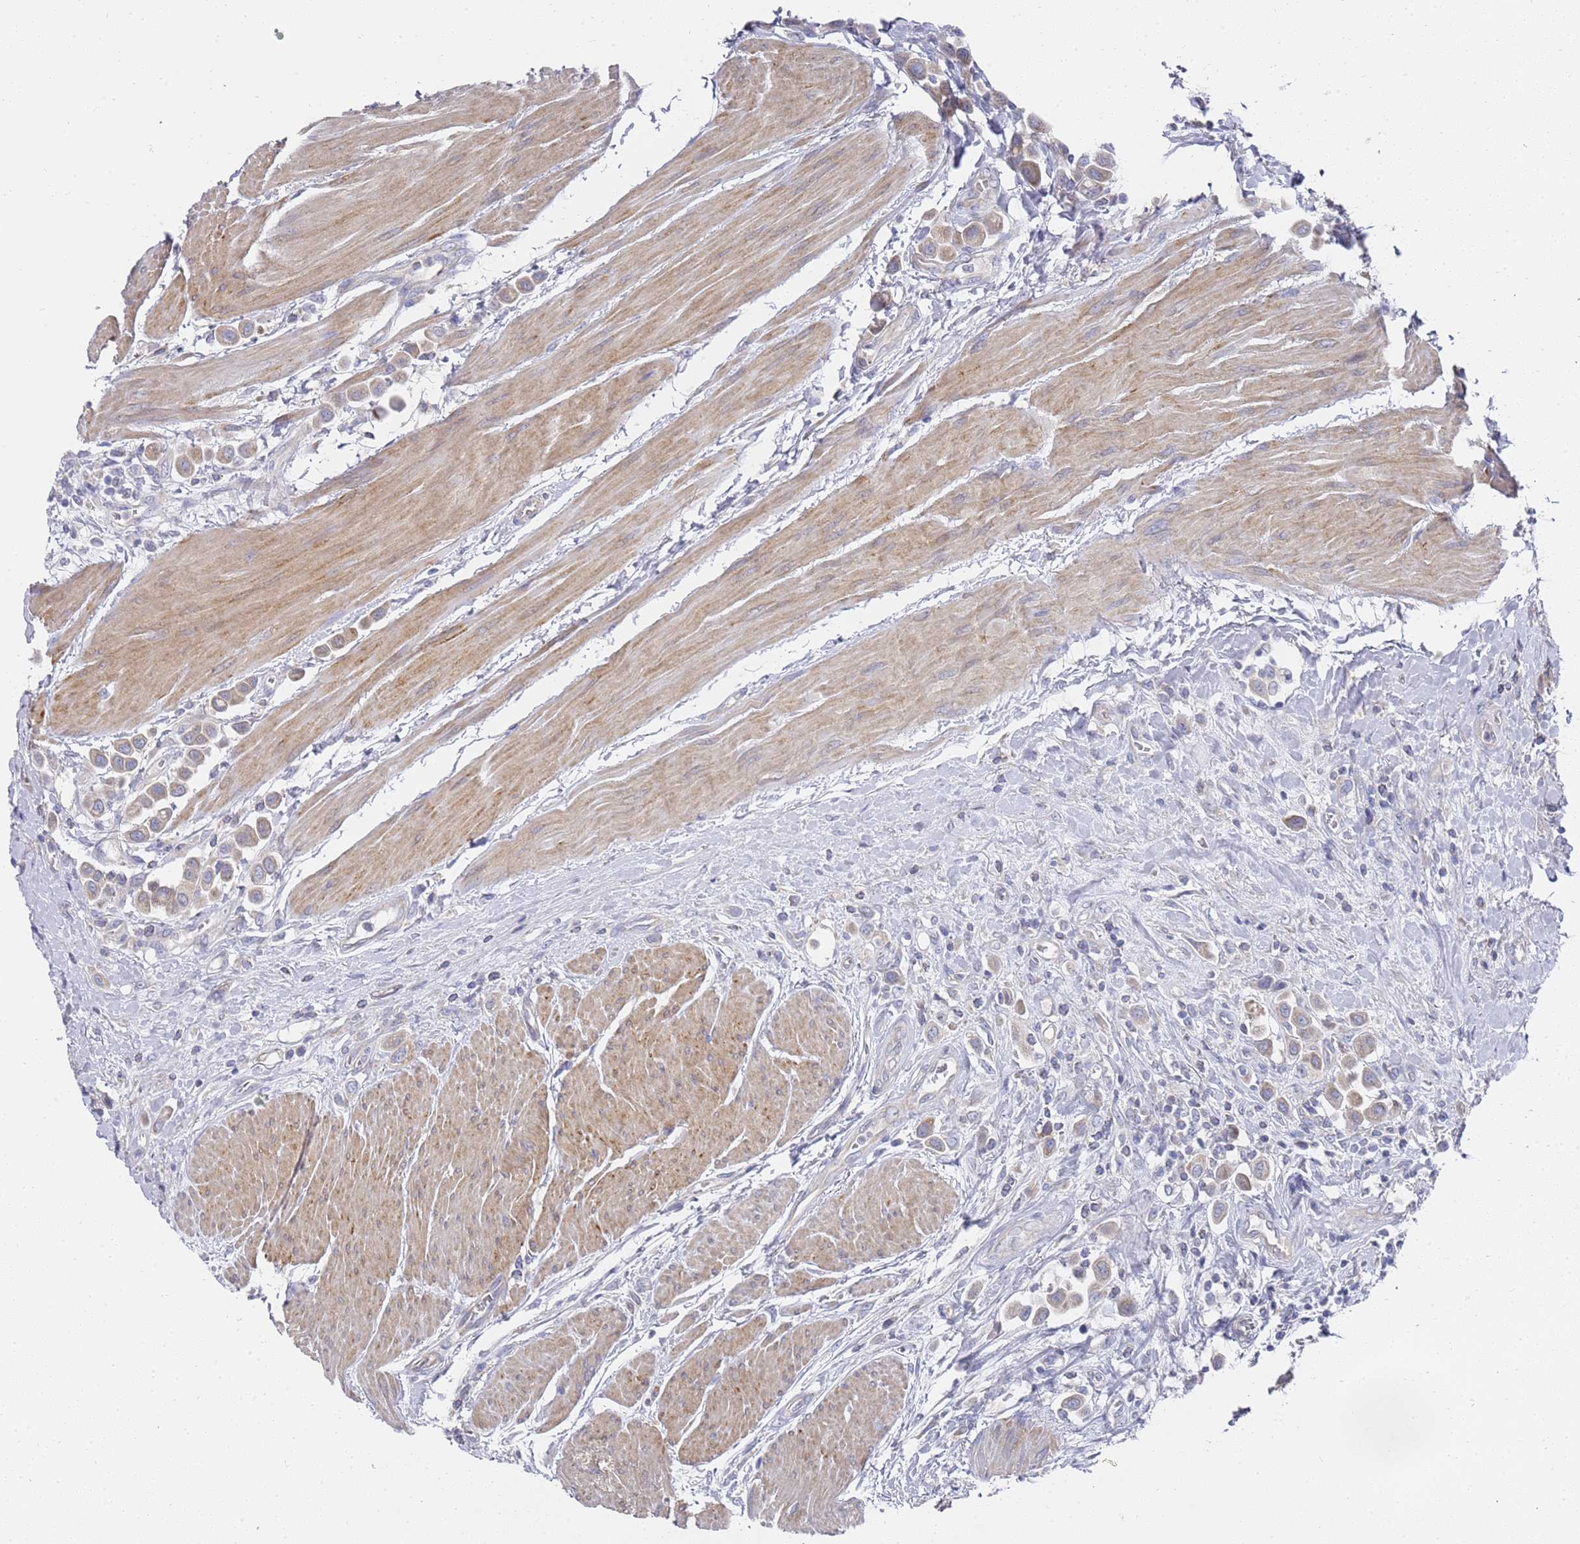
{"staining": {"intensity": "weak", "quantity": ">75%", "location": "cytoplasmic/membranous"}, "tissue": "urothelial cancer", "cell_type": "Tumor cells", "image_type": "cancer", "snomed": [{"axis": "morphology", "description": "Urothelial carcinoma, High grade"}, {"axis": "topography", "description": "Urinary bladder"}], "caption": "Immunohistochemical staining of urothelial cancer displays low levels of weak cytoplasmic/membranous expression in about >75% of tumor cells.", "gene": "SCAPER", "patient": {"sex": "male", "age": 50}}